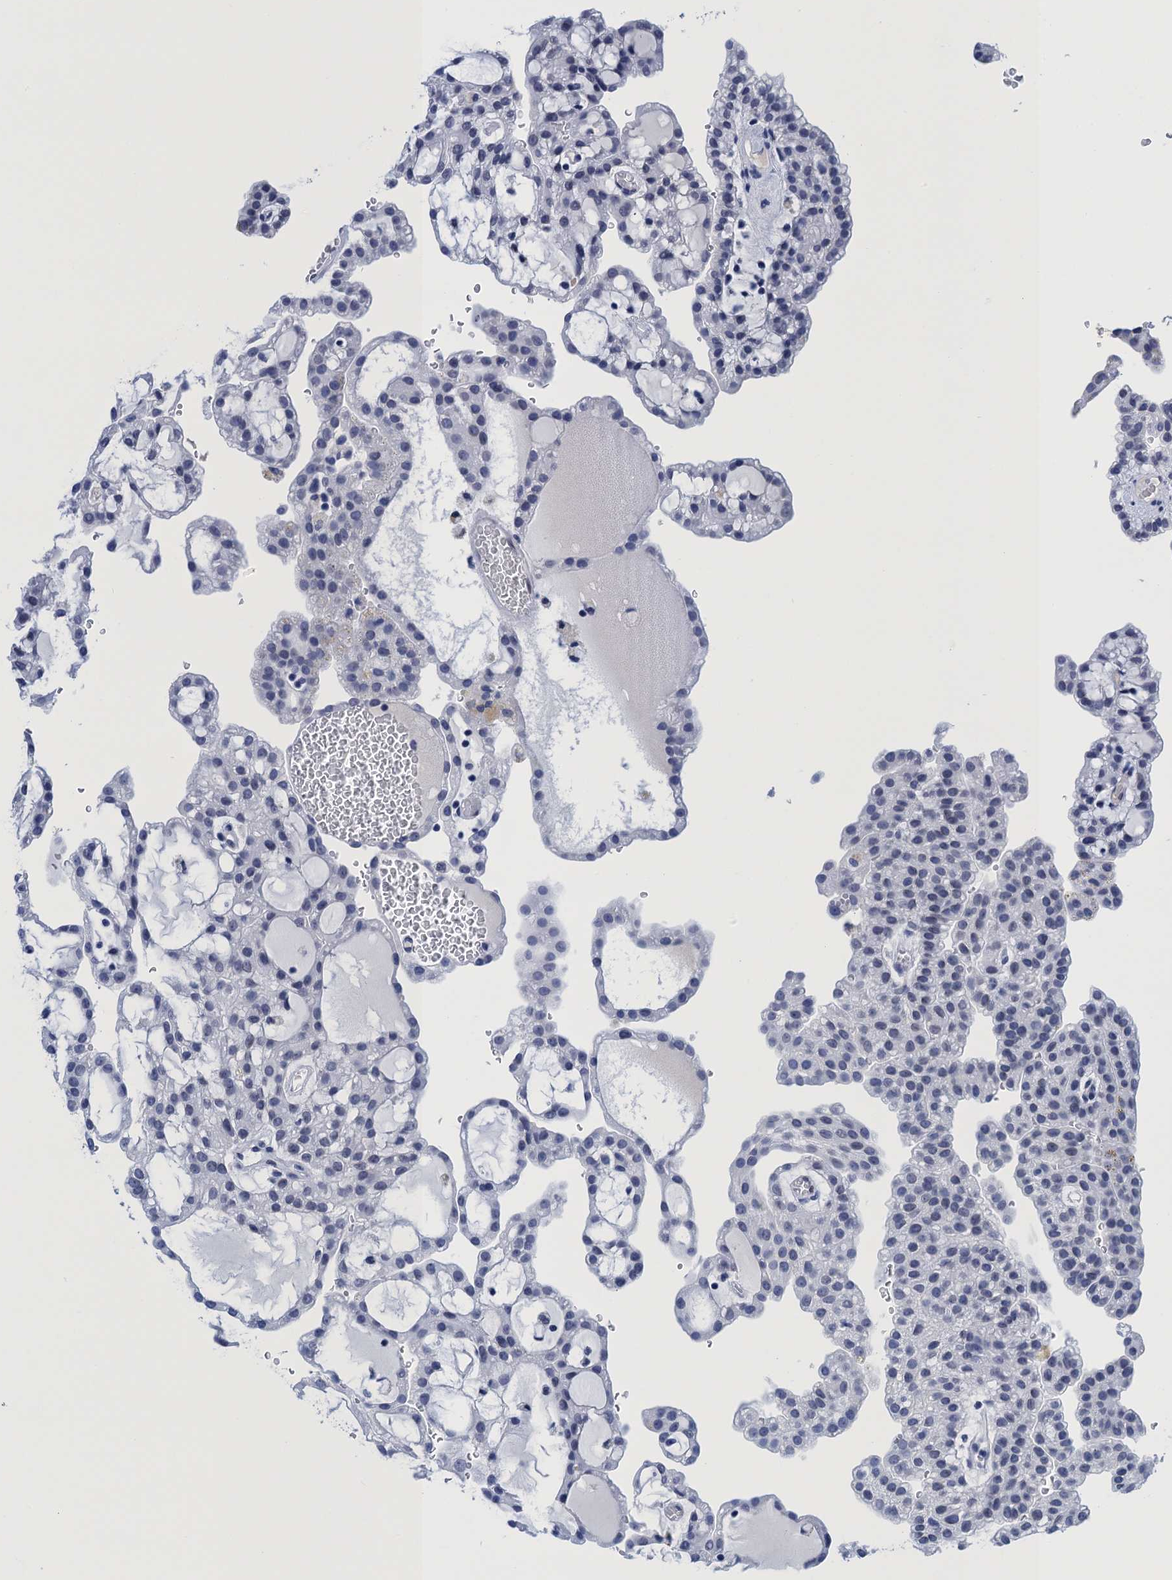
{"staining": {"intensity": "negative", "quantity": "none", "location": "none"}, "tissue": "renal cancer", "cell_type": "Tumor cells", "image_type": "cancer", "snomed": [{"axis": "morphology", "description": "Adenocarcinoma, NOS"}, {"axis": "topography", "description": "Kidney"}], "caption": "Renal cancer stained for a protein using IHC exhibits no positivity tumor cells.", "gene": "METTL25", "patient": {"sex": "male", "age": 63}}